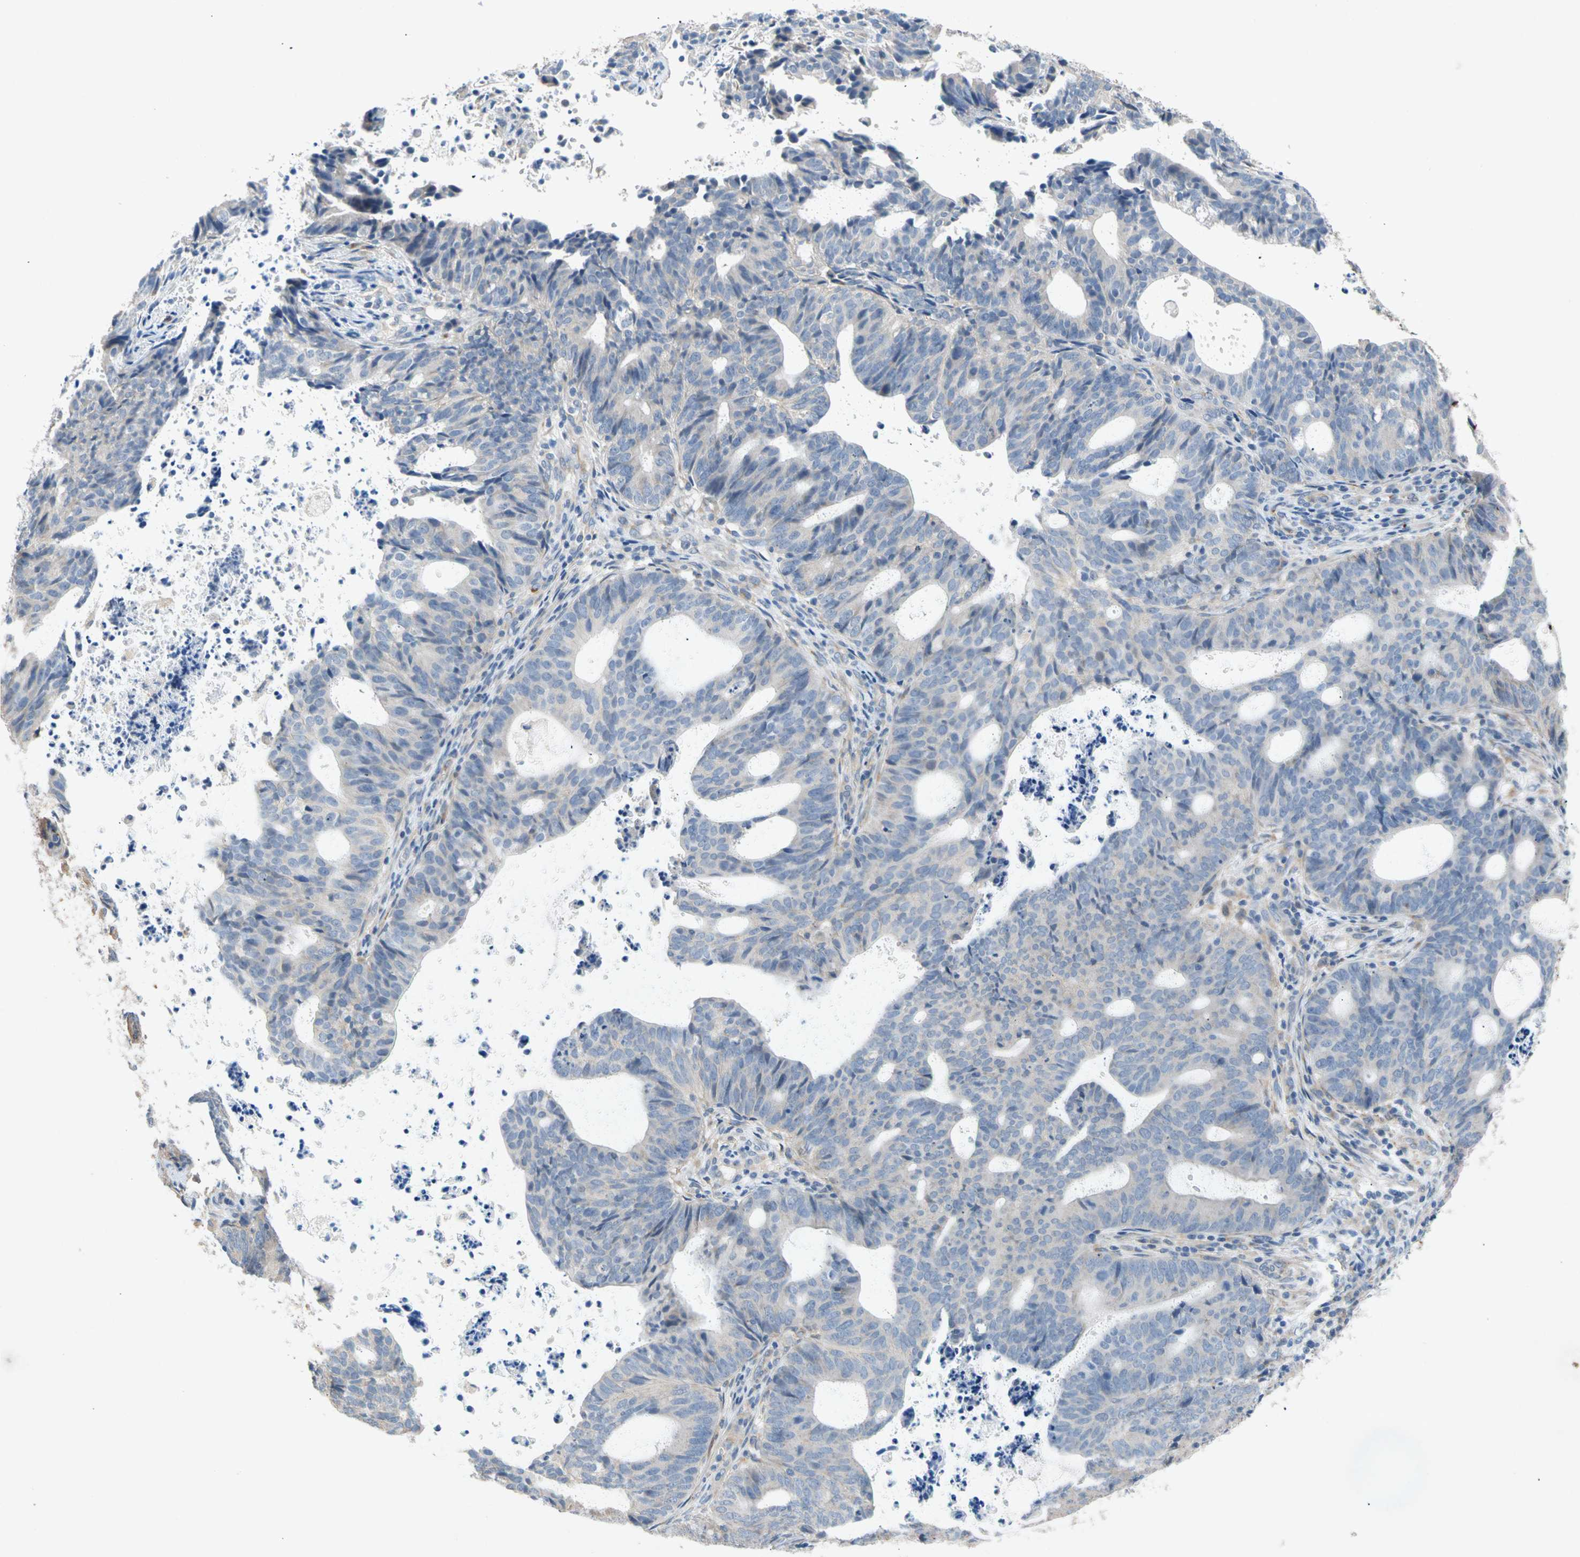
{"staining": {"intensity": "negative", "quantity": "none", "location": "none"}, "tissue": "endometrial cancer", "cell_type": "Tumor cells", "image_type": "cancer", "snomed": [{"axis": "morphology", "description": "Adenocarcinoma, NOS"}, {"axis": "topography", "description": "Uterus"}], "caption": "Micrograph shows no protein expression in tumor cells of adenocarcinoma (endometrial) tissue.", "gene": "GASK1B", "patient": {"sex": "female", "age": 83}}